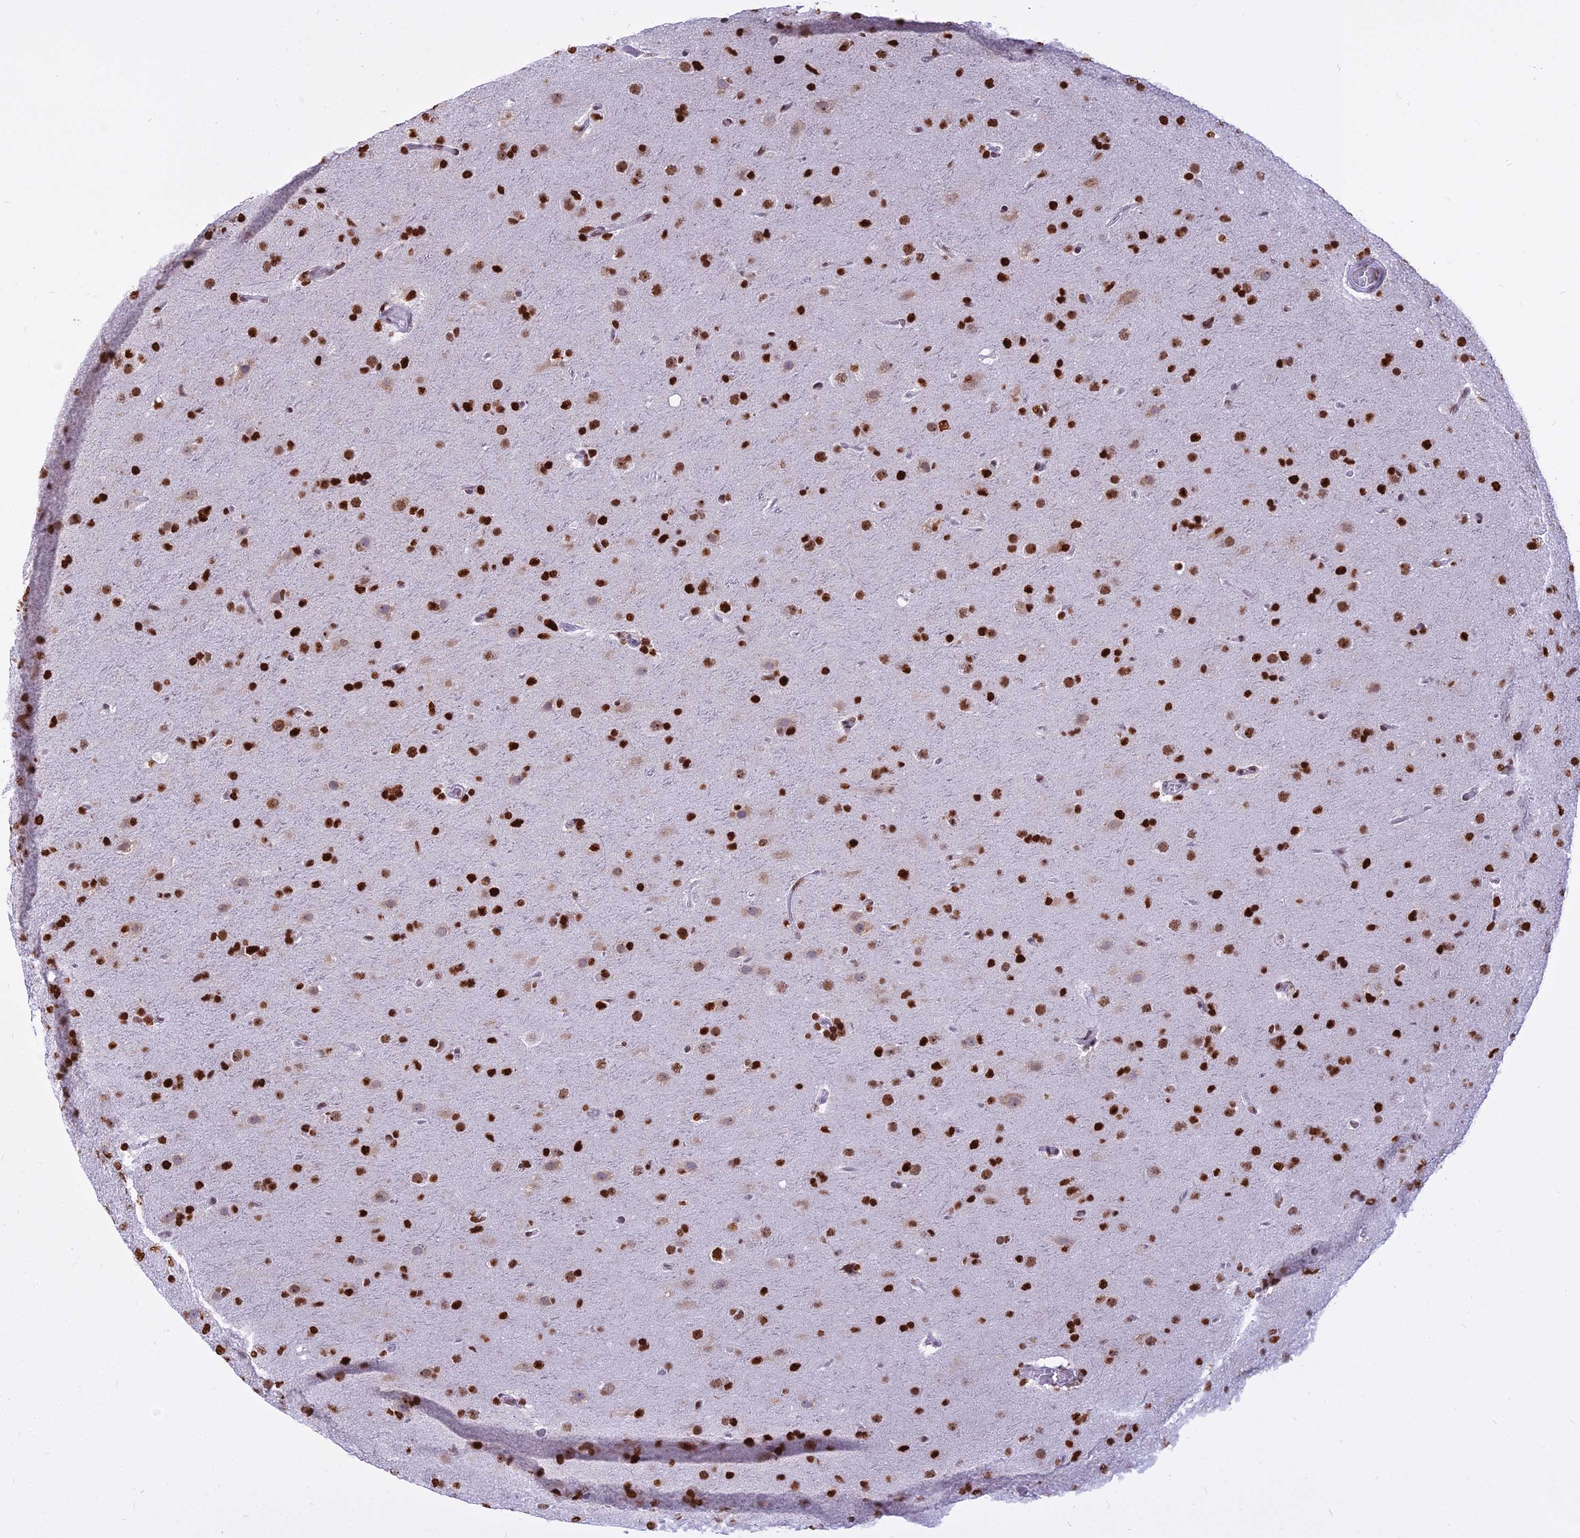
{"staining": {"intensity": "strong", "quantity": ">75%", "location": "nuclear"}, "tissue": "glioma", "cell_type": "Tumor cells", "image_type": "cancer", "snomed": [{"axis": "morphology", "description": "Glioma, malignant, Low grade"}, {"axis": "topography", "description": "Brain"}], "caption": "Immunohistochemical staining of malignant low-grade glioma displays high levels of strong nuclear positivity in approximately >75% of tumor cells.", "gene": "PARP1", "patient": {"sex": "male", "age": 65}}